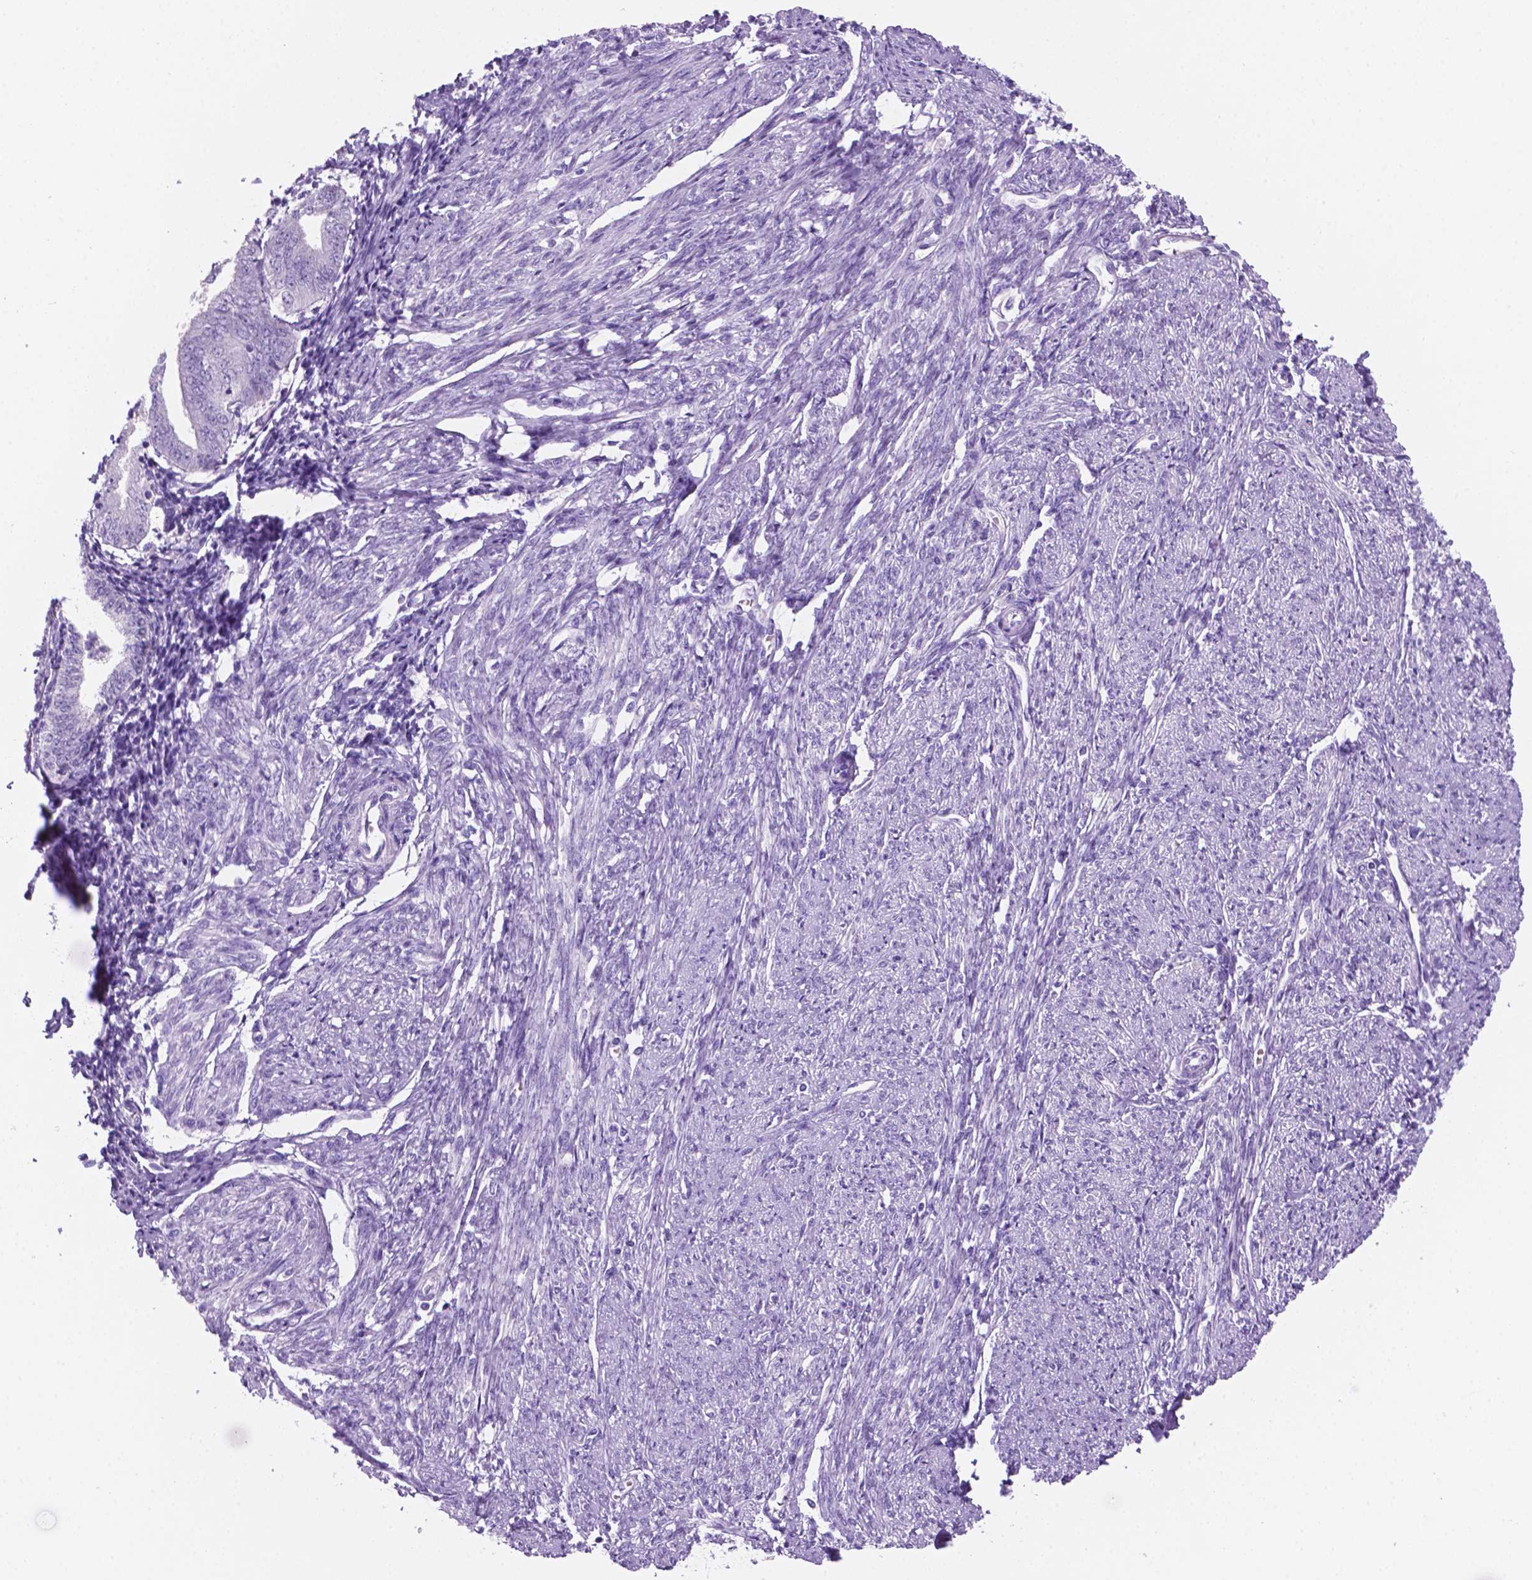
{"staining": {"intensity": "negative", "quantity": "none", "location": "none"}, "tissue": "smooth muscle", "cell_type": "Smooth muscle cells", "image_type": "normal", "snomed": [{"axis": "morphology", "description": "Normal tissue, NOS"}, {"axis": "topography", "description": "Smooth muscle"}], "caption": "A high-resolution histopathology image shows IHC staining of unremarkable smooth muscle, which exhibits no significant expression in smooth muscle cells. Nuclei are stained in blue.", "gene": "GRIN2B", "patient": {"sex": "female", "age": 65}}